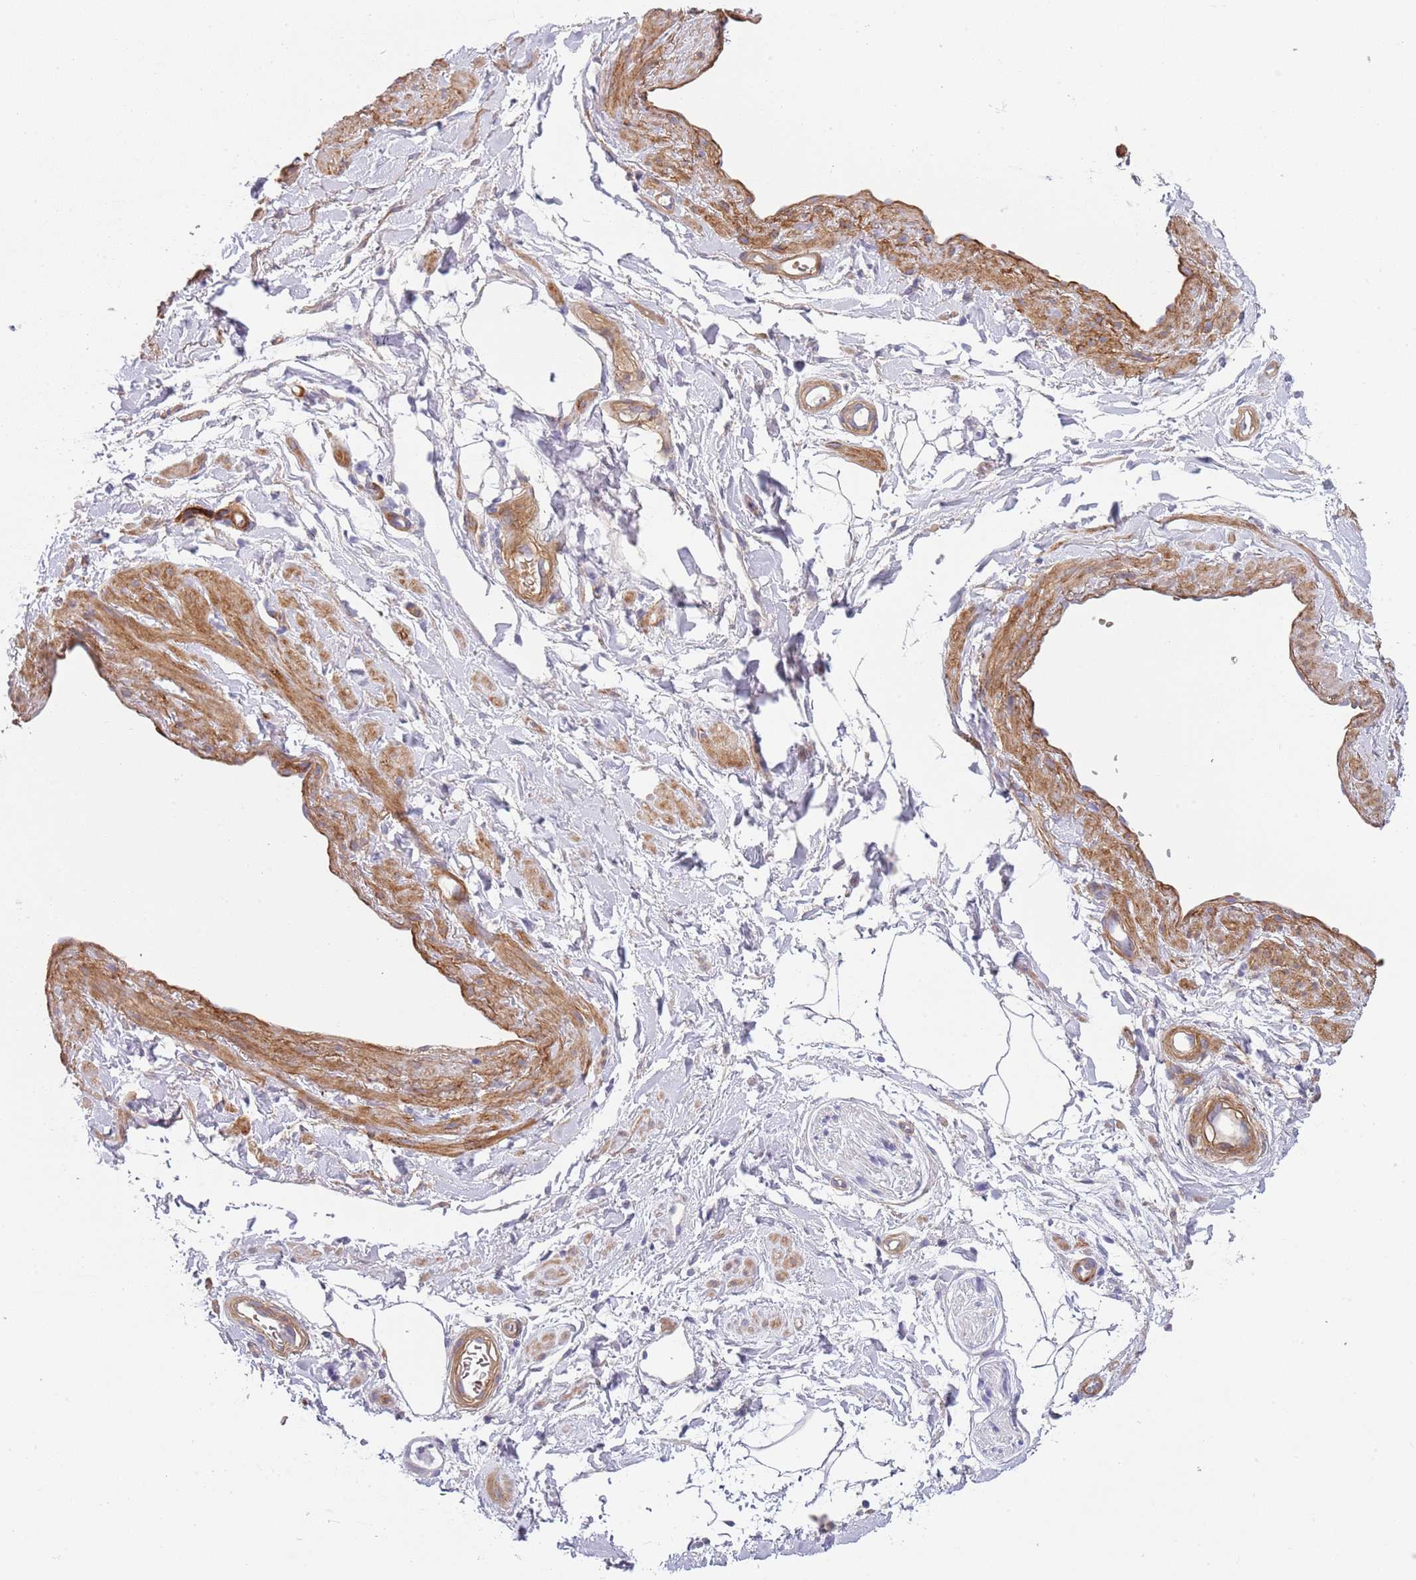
{"staining": {"intensity": "negative", "quantity": "none", "location": "none"}, "tissue": "adipose tissue", "cell_type": "Adipocytes", "image_type": "normal", "snomed": [{"axis": "morphology", "description": "Normal tissue, NOS"}, {"axis": "topography", "description": "Soft tissue"}, {"axis": "topography", "description": "Adipose tissue"}, {"axis": "topography", "description": "Vascular tissue"}, {"axis": "topography", "description": "Peripheral nerve tissue"}], "caption": "Protein analysis of benign adipose tissue exhibits no significant expression in adipocytes.", "gene": "TINAGL1", "patient": {"sex": "male", "age": 74}}